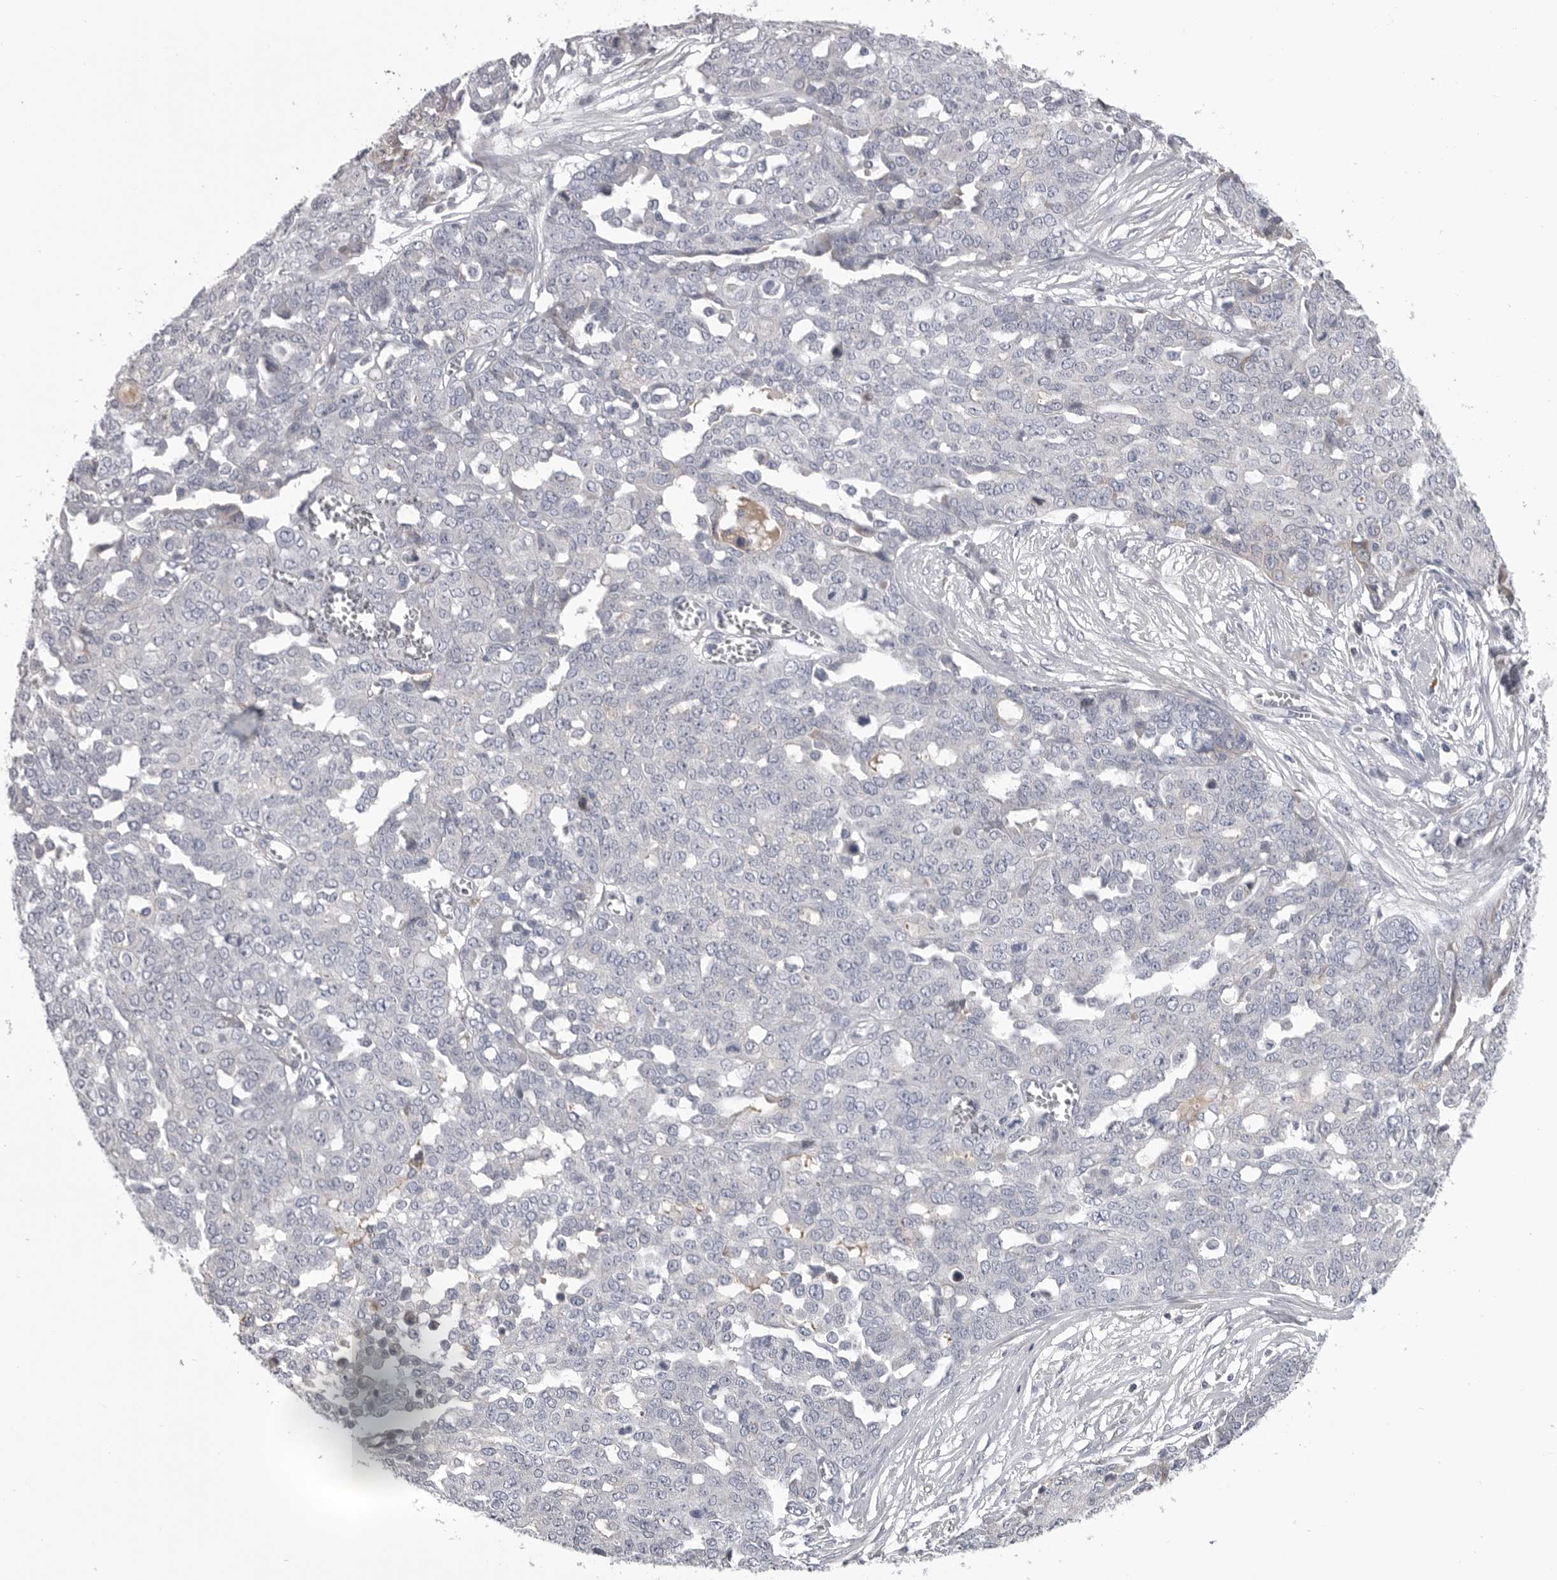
{"staining": {"intensity": "negative", "quantity": "none", "location": "none"}, "tissue": "ovarian cancer", "cell_type": "Tumor cells", "image_type": "cancer", "snomed": [{"axis": "morphology", "description": "Cystadenocarcinoma, serous, NOS"}, {"axis": "topography", "description": "Soft tissue"}, {"axis": "topography", "description": "Ovary"}], "caption": "Tumor cells show no significant positivity in ovarian cancer (serous cystadenocarcinoma).", "gene": "FKBP2", "patient": {"sex": "female", "age": 57}}